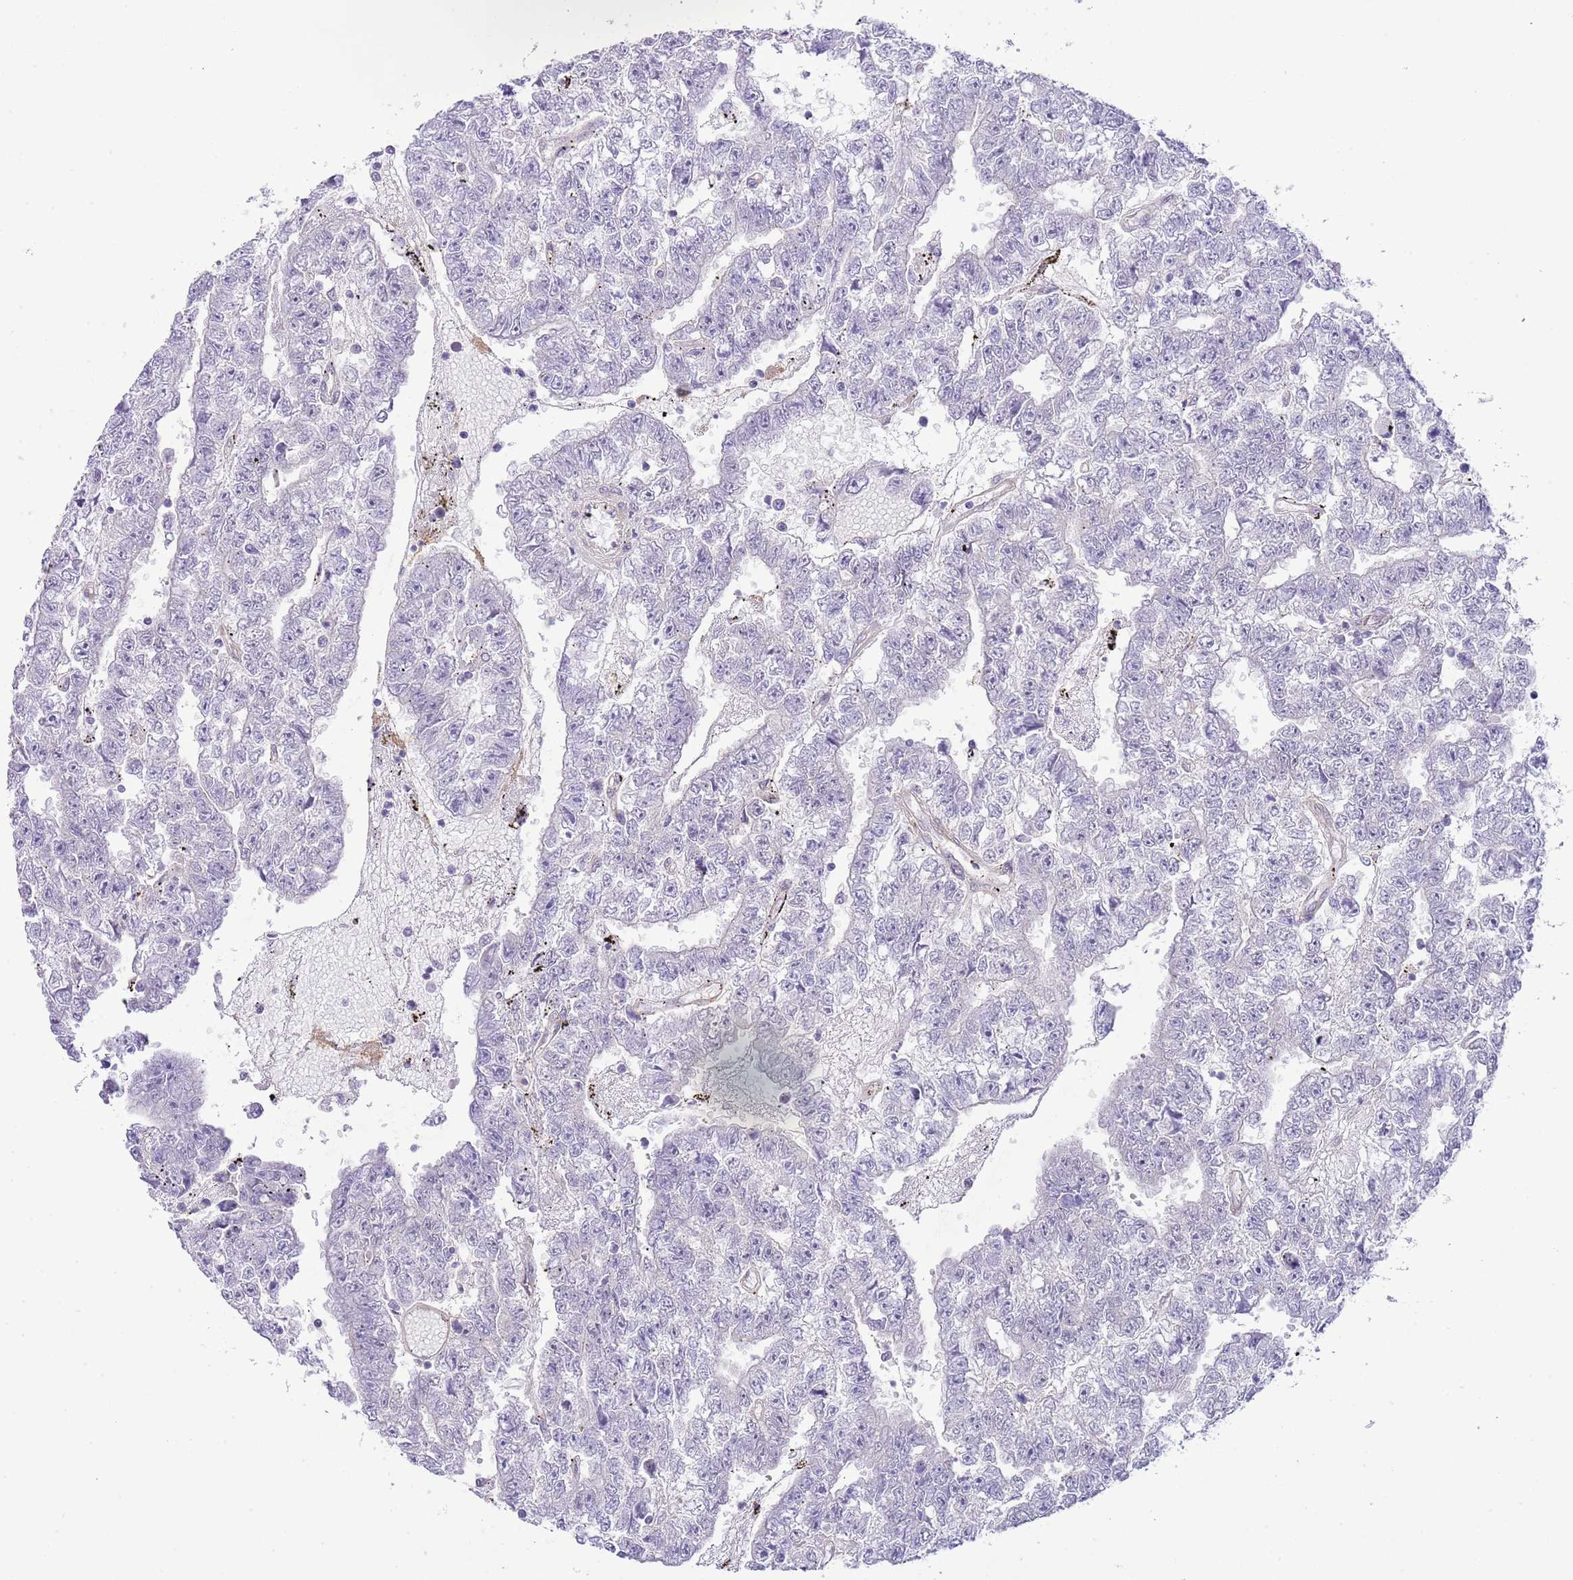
{"staining": {"intensity": "negative", "quantity": "none", "location": "none"}, "tissue": "testis cancer", "cell_type": "Tumor cells", "image_type": "cancer", "snomed": [{"axis": "morphology", "description": "Carcinoma, Embryonal, NOS"}, {"axis": "topography", "description": "Testis"}], "caption": "The histopathology image exhibits no staining of tumor cells in embryonal carcinoma (testis).", "gene": "MIDN", "patient": {"sex": "male", "age": 25}}